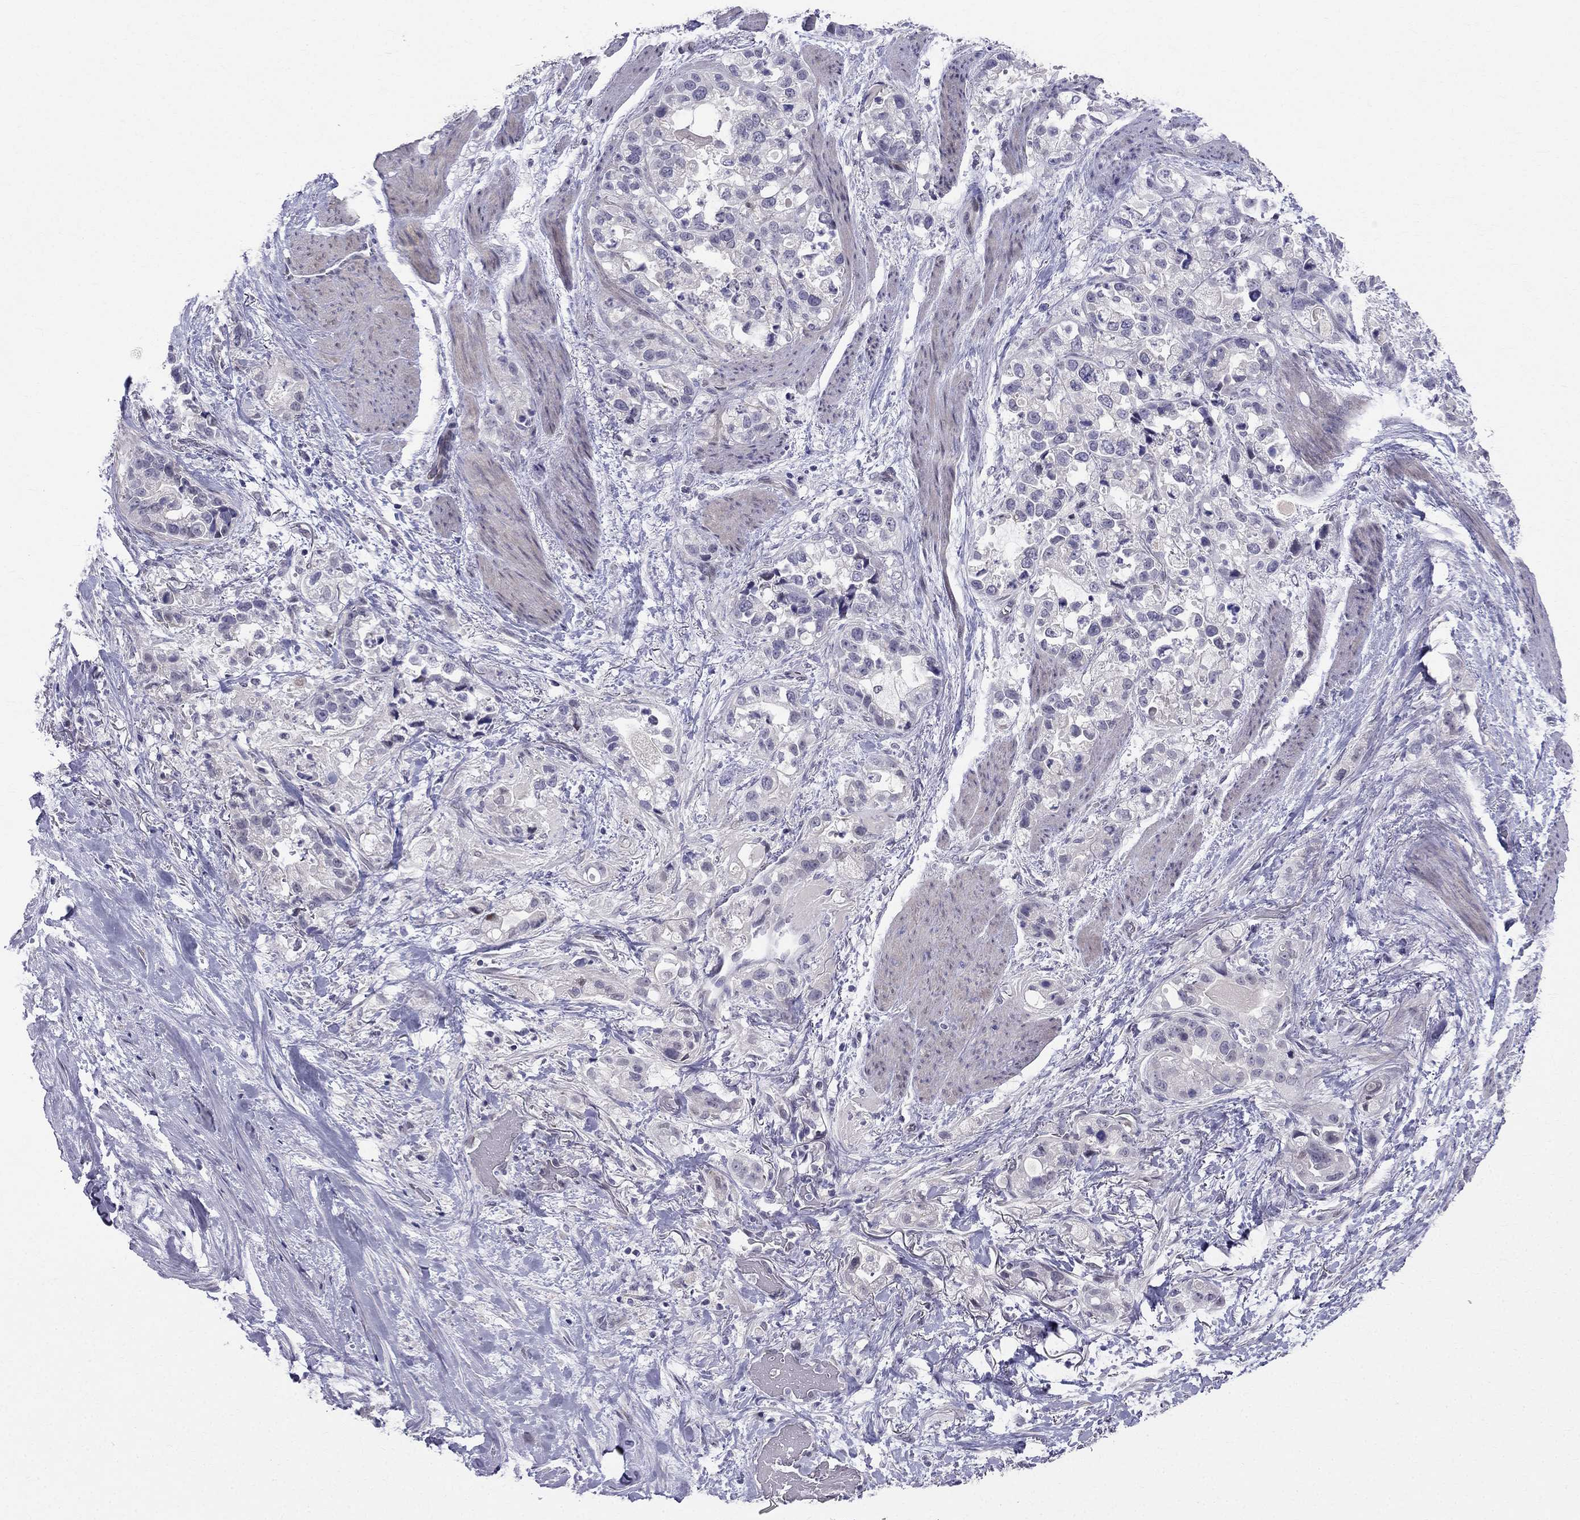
{"staining": {"intensity": "negative", "quantity": "none", "location": "none"}, "tissue": "stomach cancer", "cell_type": "Tumor cells", "image_type": "cancer", "snomed": [{"axis": "morphology", "description": "Adenocarcinoma, NOS"}, {"axis": "topography", "description": "Stomach"}], "caption": "An IHC photomicrograph of stomach cancer is shown. There is no staining in tumor cells of stomach cancer.", "gene": "BAG5", "patient": {"sex": "male", "age": 59}}